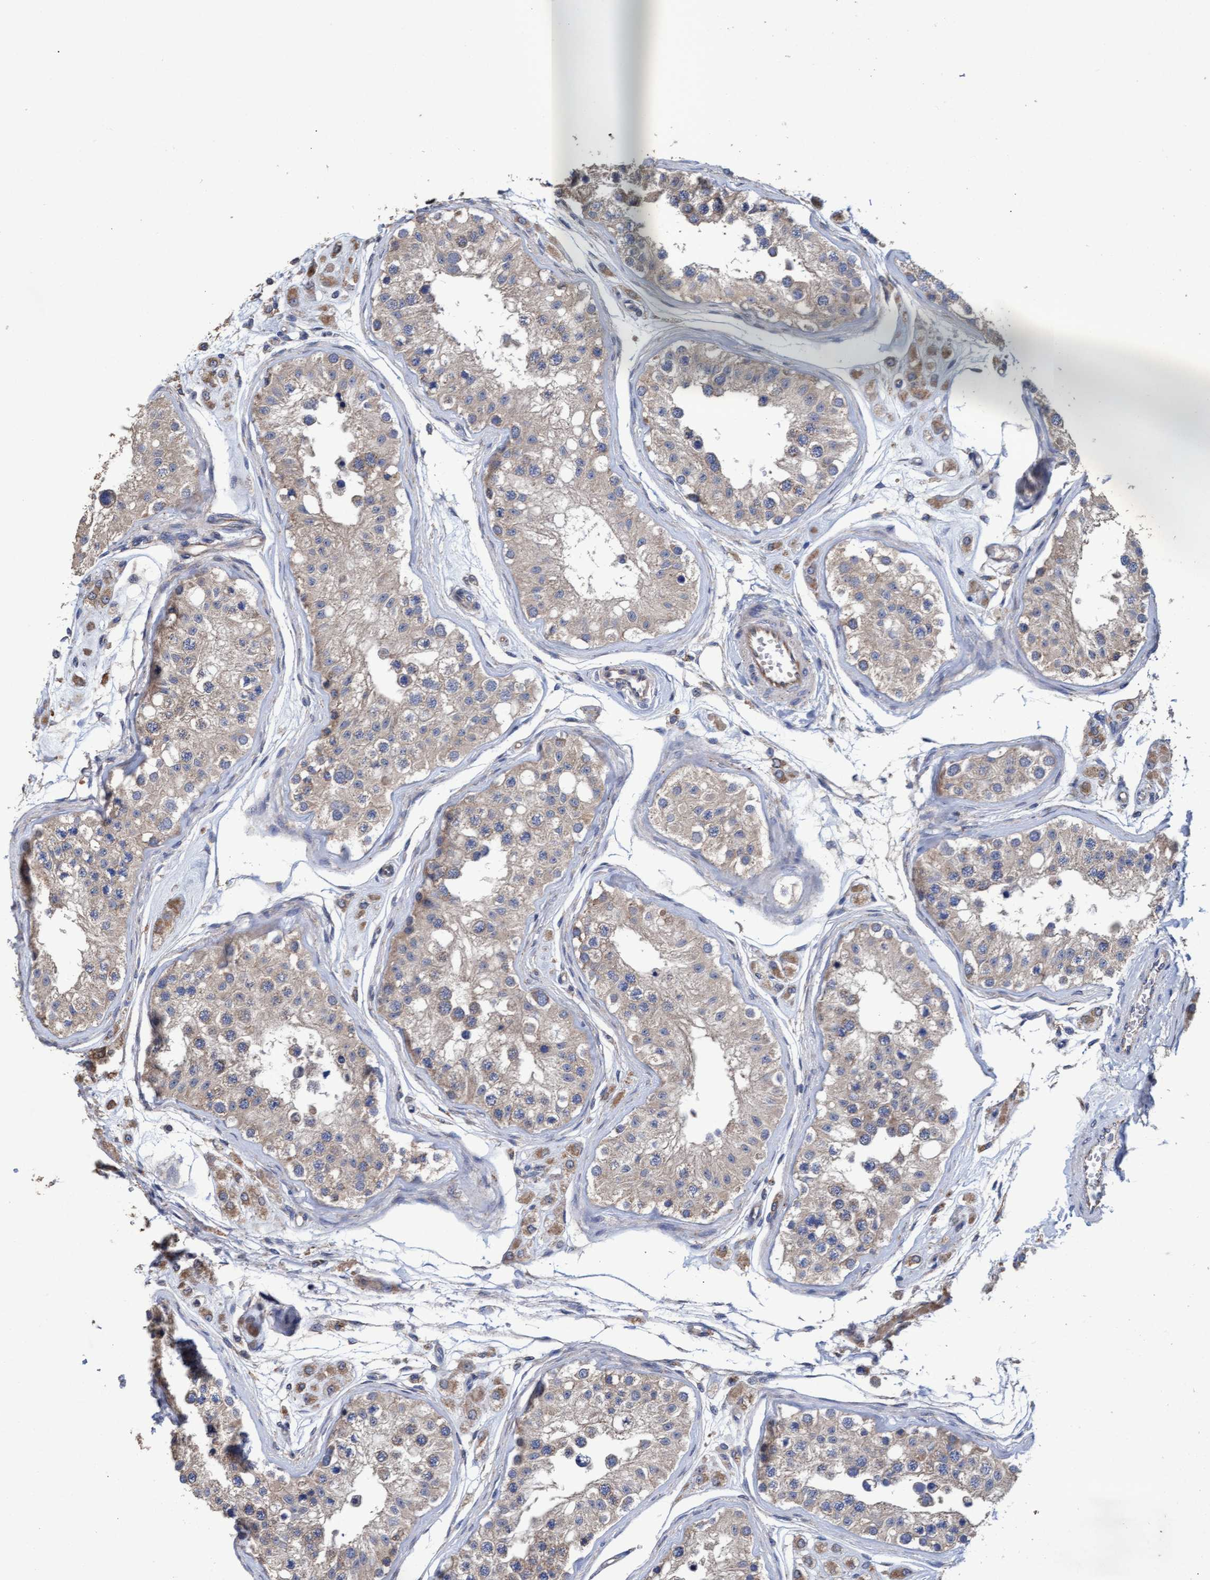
{"staining": {"intensity": "weak", "quantity": ">75%", "location": "cytoplasmic/membranous"}, "tissue": "testis", "cell_type": "Cells in seminiferous ducts", "image_type": "normal", "snomed": [{"axis": "morphology", "description": "Normal tissue, NOS"}, {"axis": "morphology", "description": "Adenocarcinoma, metastatic, NOS"}, {"axis": "topography", "description": "Testis"}], "caption": "A micrograph of testis stained for a protein reveals weak cytoplasmic/membranous brown staining in cells in seminiferous ducts.", "gene": "MRPL38", "patient": {"sex": "male", "age": 26}}